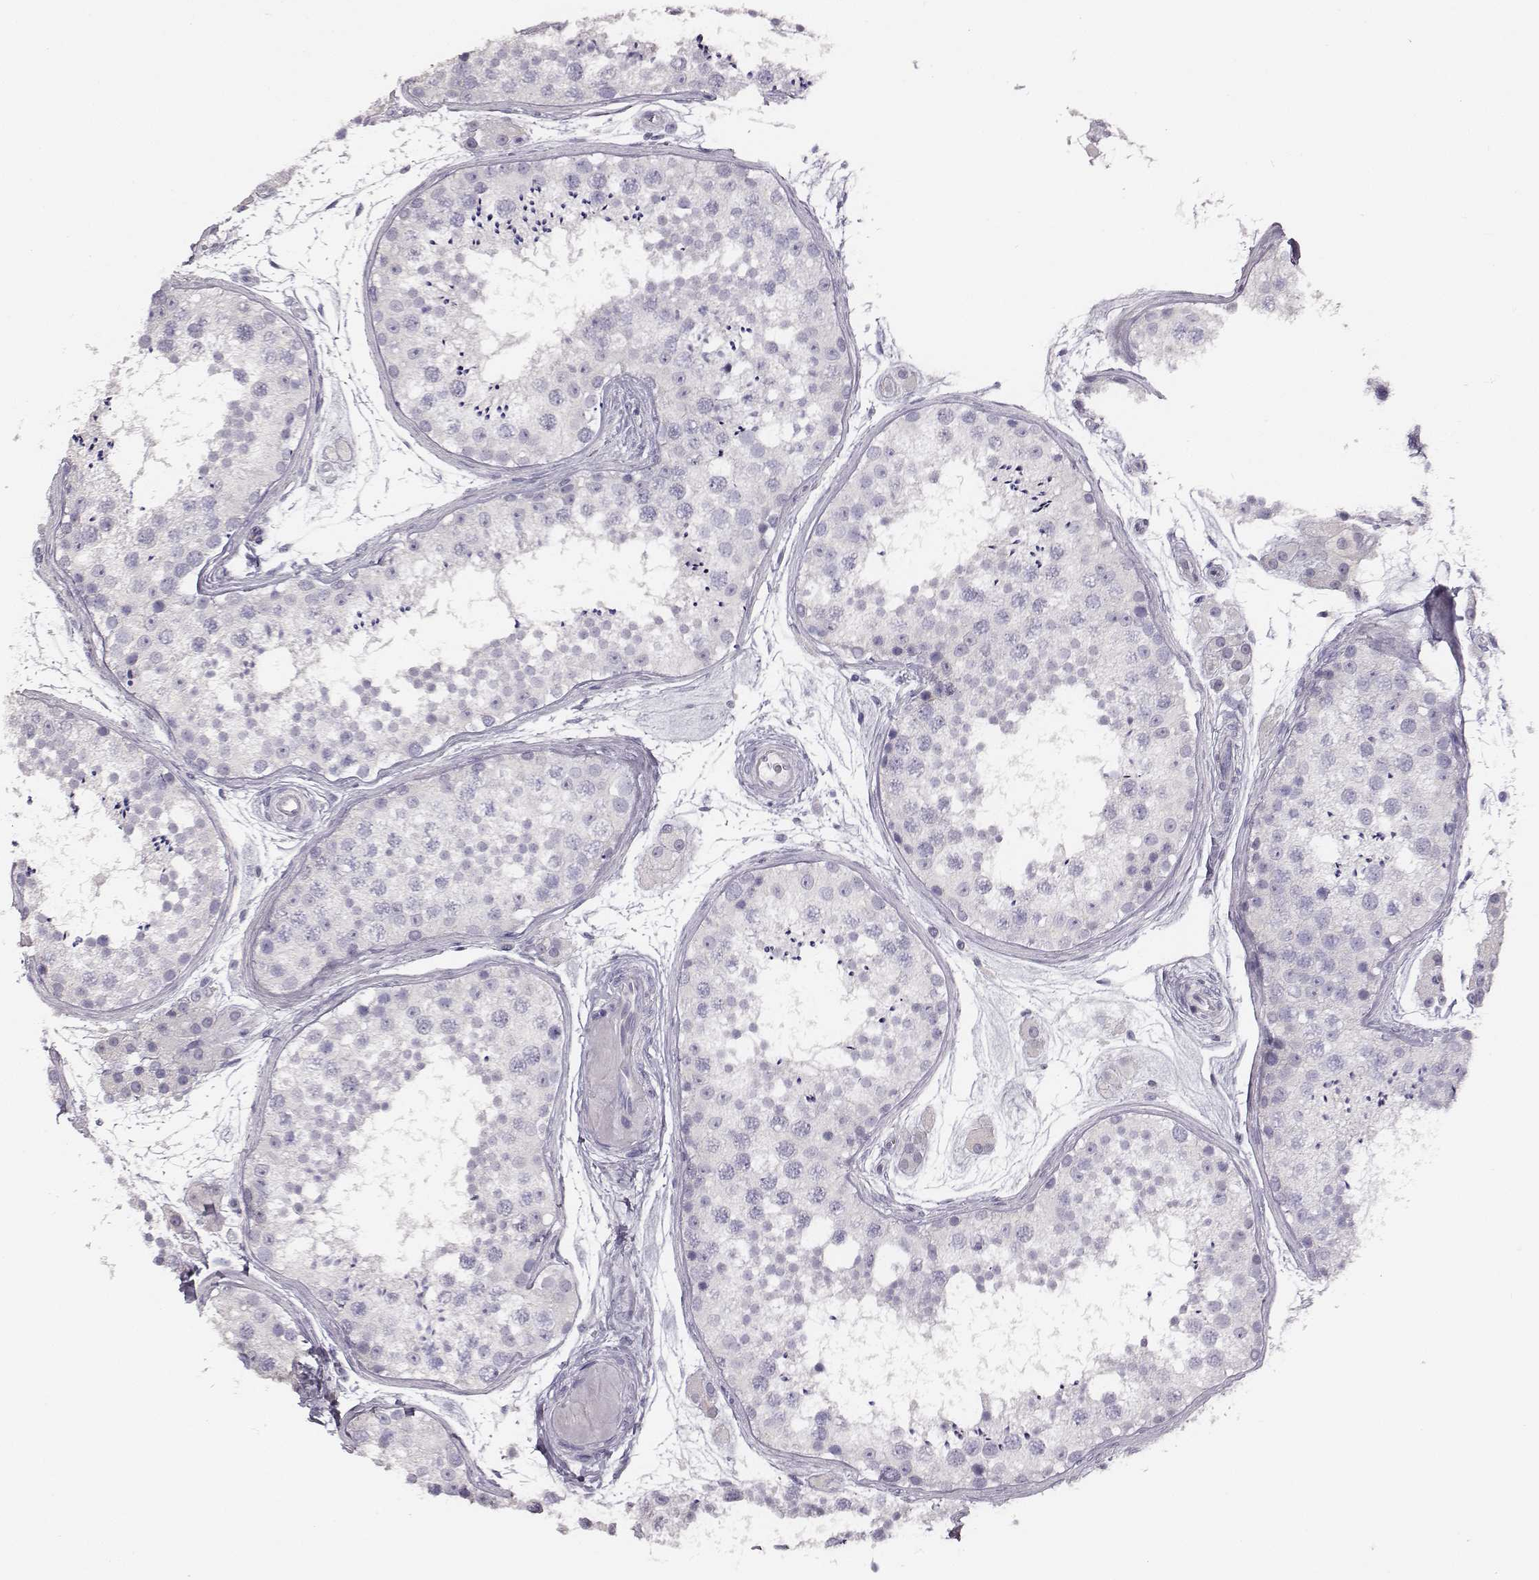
{"staining": {"intensity": "negative", "quantity": "none", "location": "none"}, "tissue": "testis", "cell_type": "Cells in seminiferous ducts", "image_type": "normal", "snomed": [{"axis": "morphology", "description": "Normal tissue, NOS"}, {"axis": "topography", "description": "Testis"}], "caption": "DAB immunohistochemical staining of unremarkable human testis reveals no significant positivity in cells in seminiferous ducts.", "gene": "ENSG00000290147", "patient": {"sex": "male", "age": 41}}